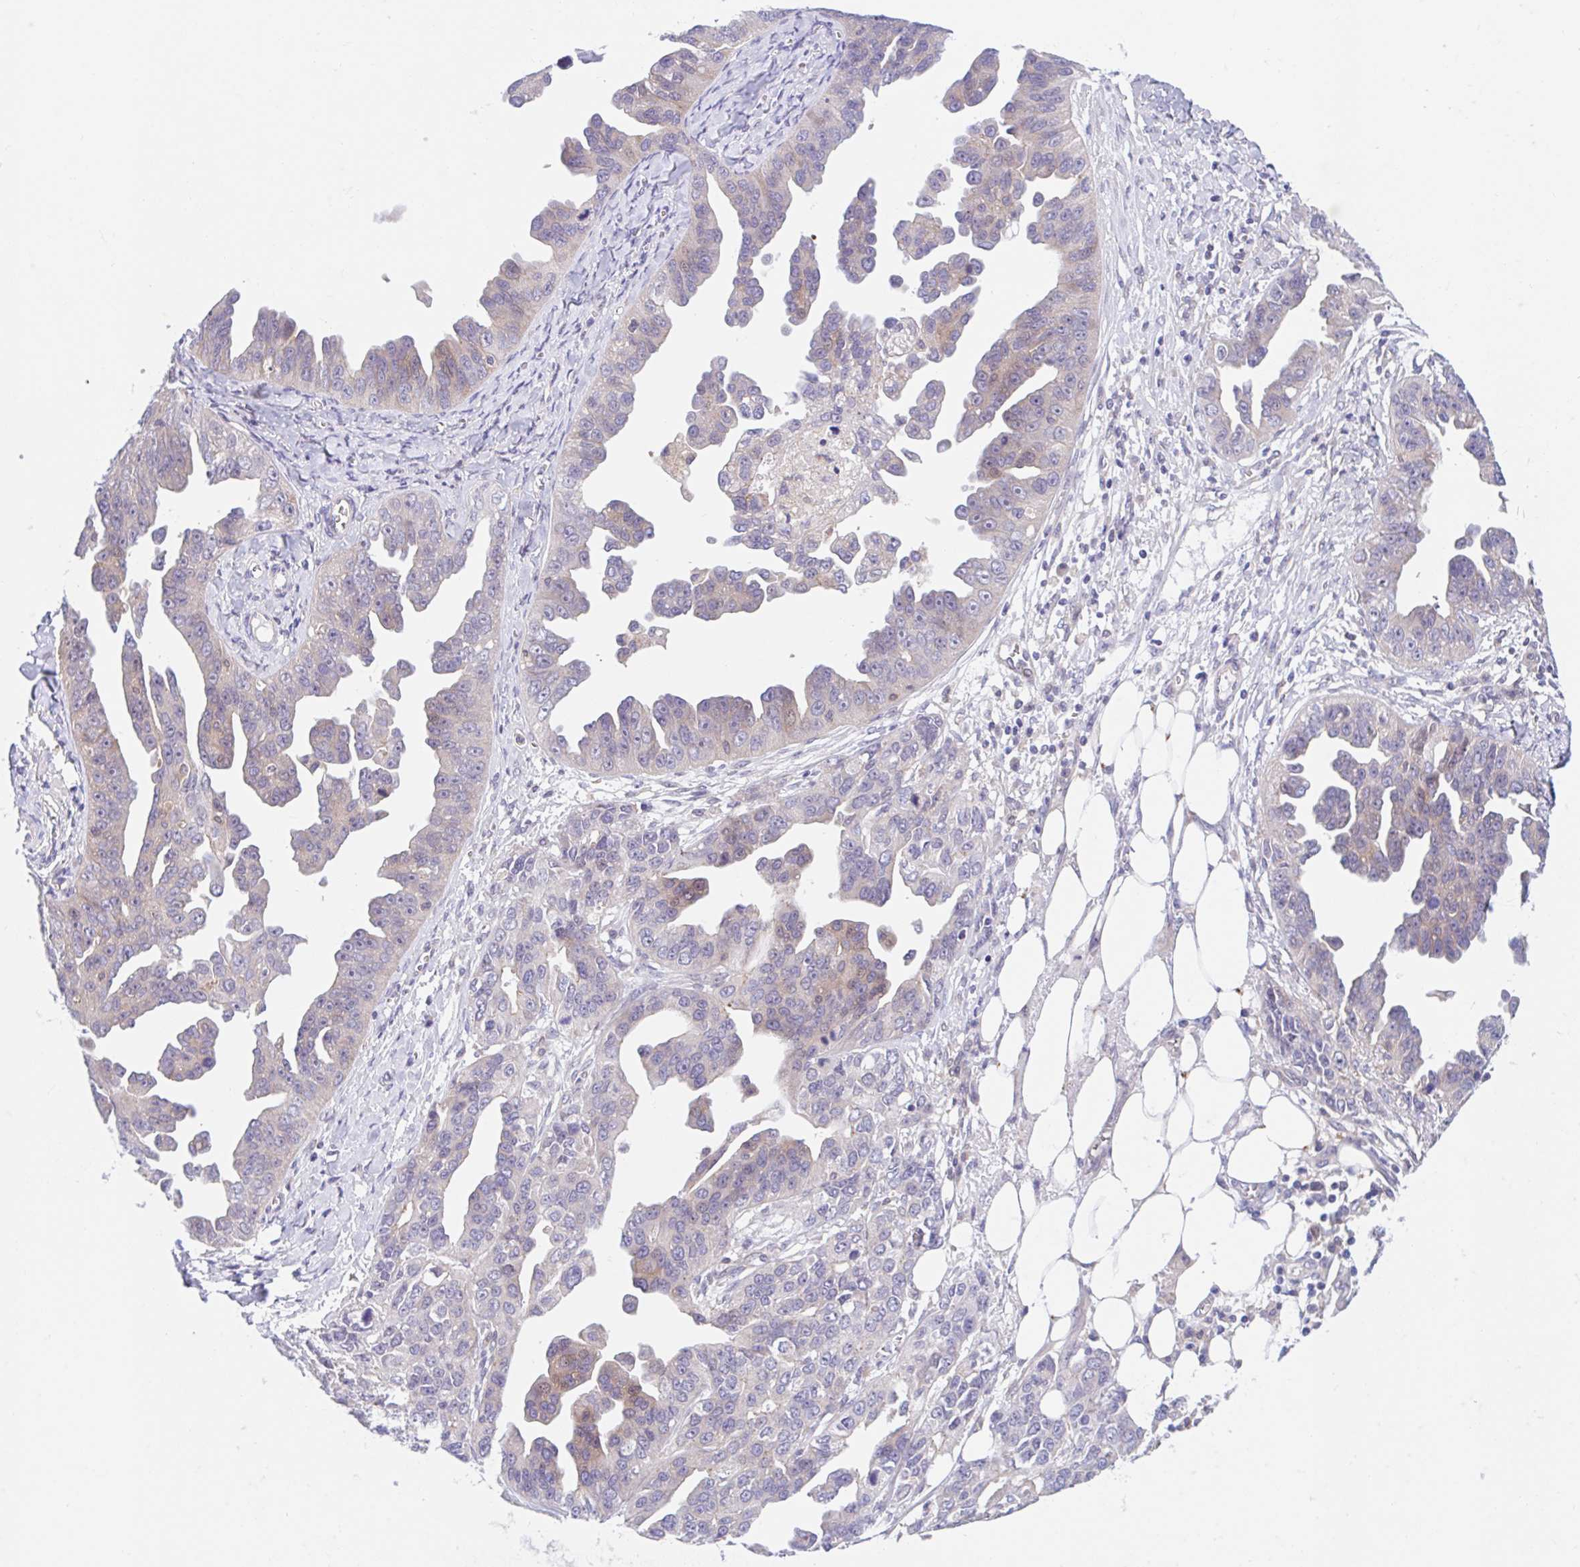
{"staining": {"intensity": "weak", "quantity": "<25%", "location": "cytoplasmic/membranous"}, "tissue": "ovarian cancer", "cell_type": "Tumor cells", "image_type": "cancer", "snomed": [{"axis": "morphology", "description": "Cystadenocarcinoma, serous, NOS"}, {"axis": "topography", "description": "Ovary"}], "caption": "Tumor cells are negative for brown protein staining in ovarian cancer.", "gene": "TMEM86A", "patient": {"sex": "female", "age": 75}}